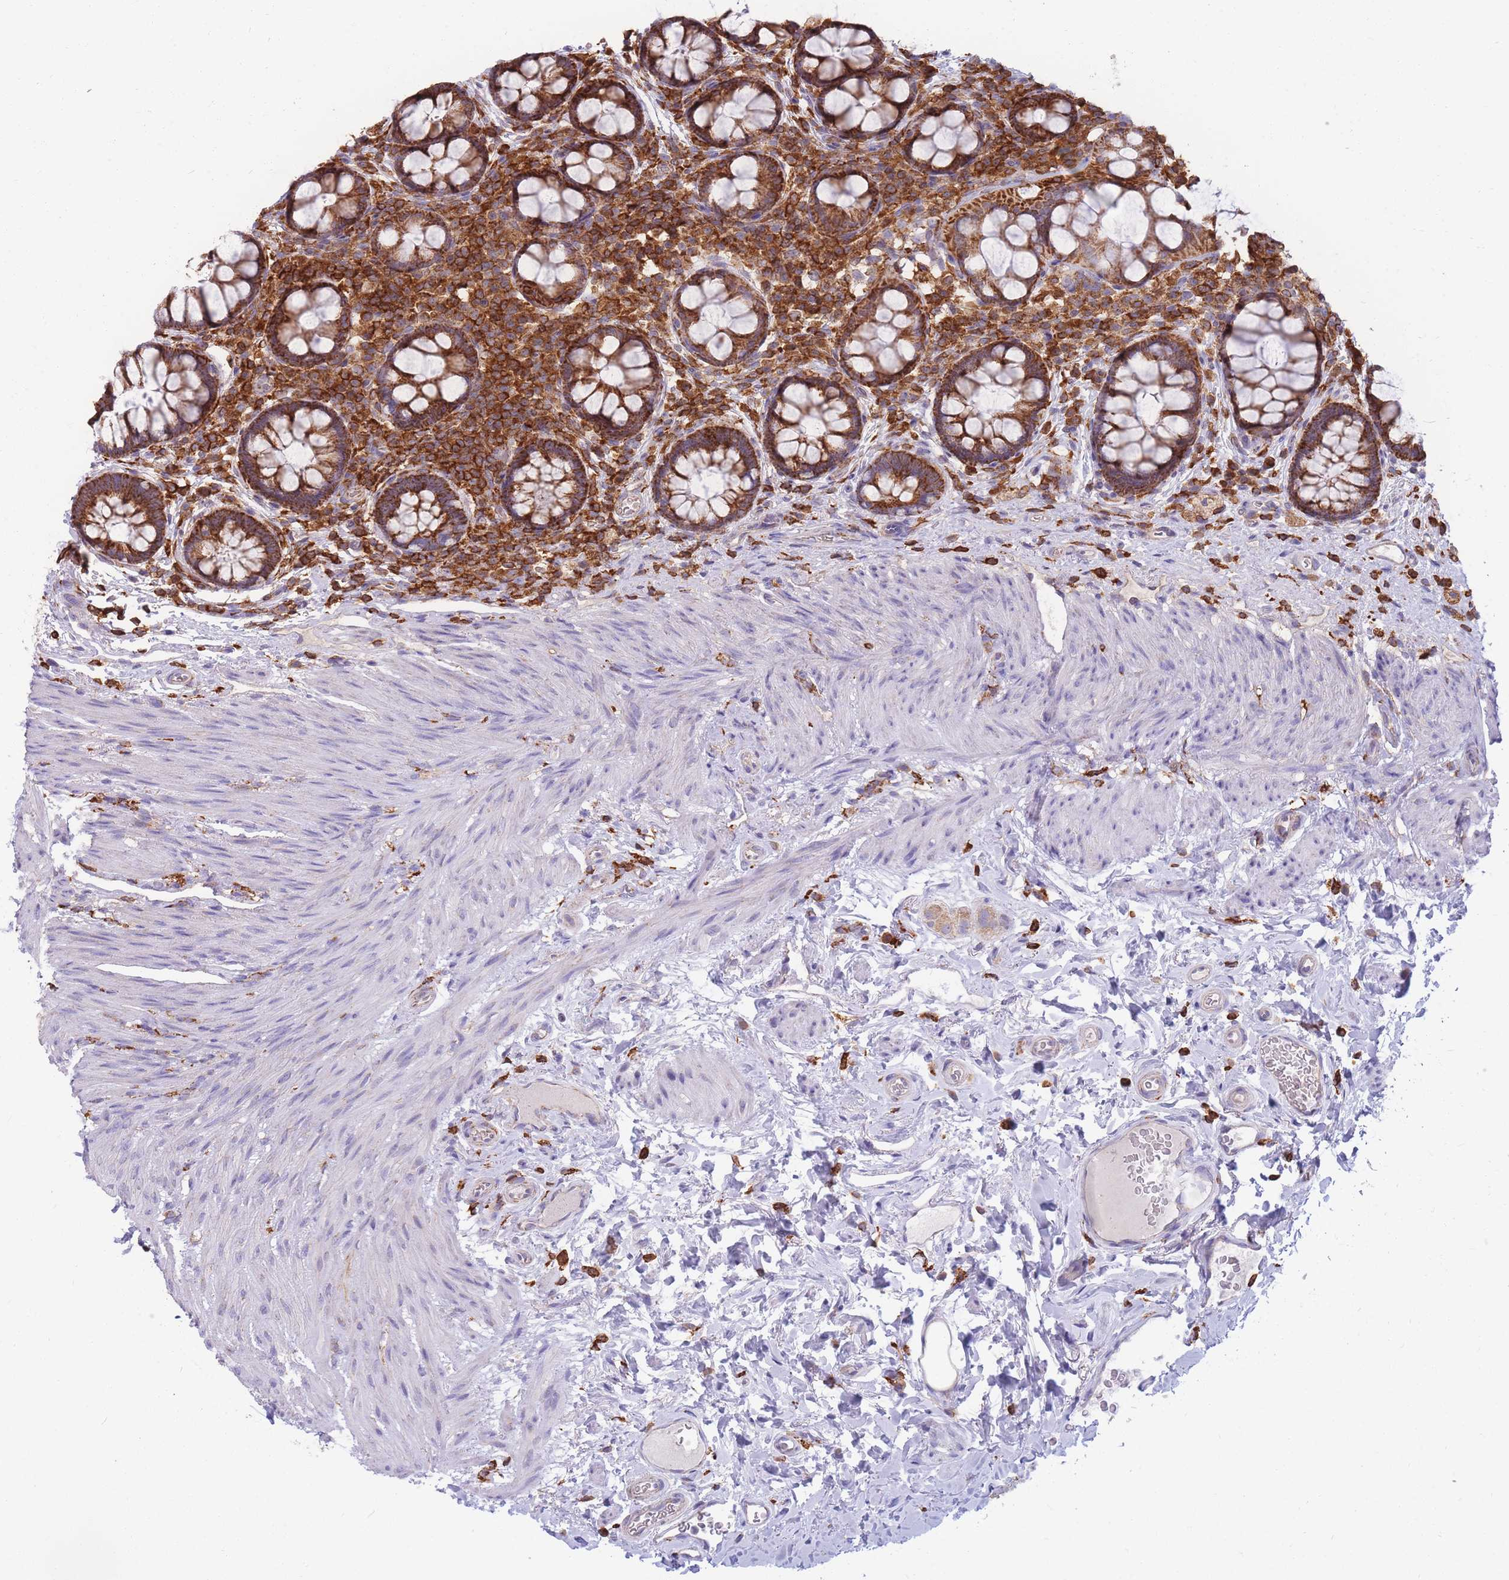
{"staining": {"intensity": "strong", "quantity": ">75%", "location": "cytoplasmic/membranous"}, "tissue": "rectum", "cell_type": "Glandular cells", "image_type": "normal", "snomed": [{"axis": "morphology", "description": "Normal tissue, NOS"}, {"axis": "topography", "description": "Rectum"}, {"axis": "topography", "description": "Peripheral nerve tissue"}], "caption": "This is an image of immunohistochemistry (IHC) staining of unremarkable rectum, which shows strong expression in the cytoplasmic/membranous of glandular cells.", "gene": "MRPL54", "patient": {"sex": "female", "age": 69}}